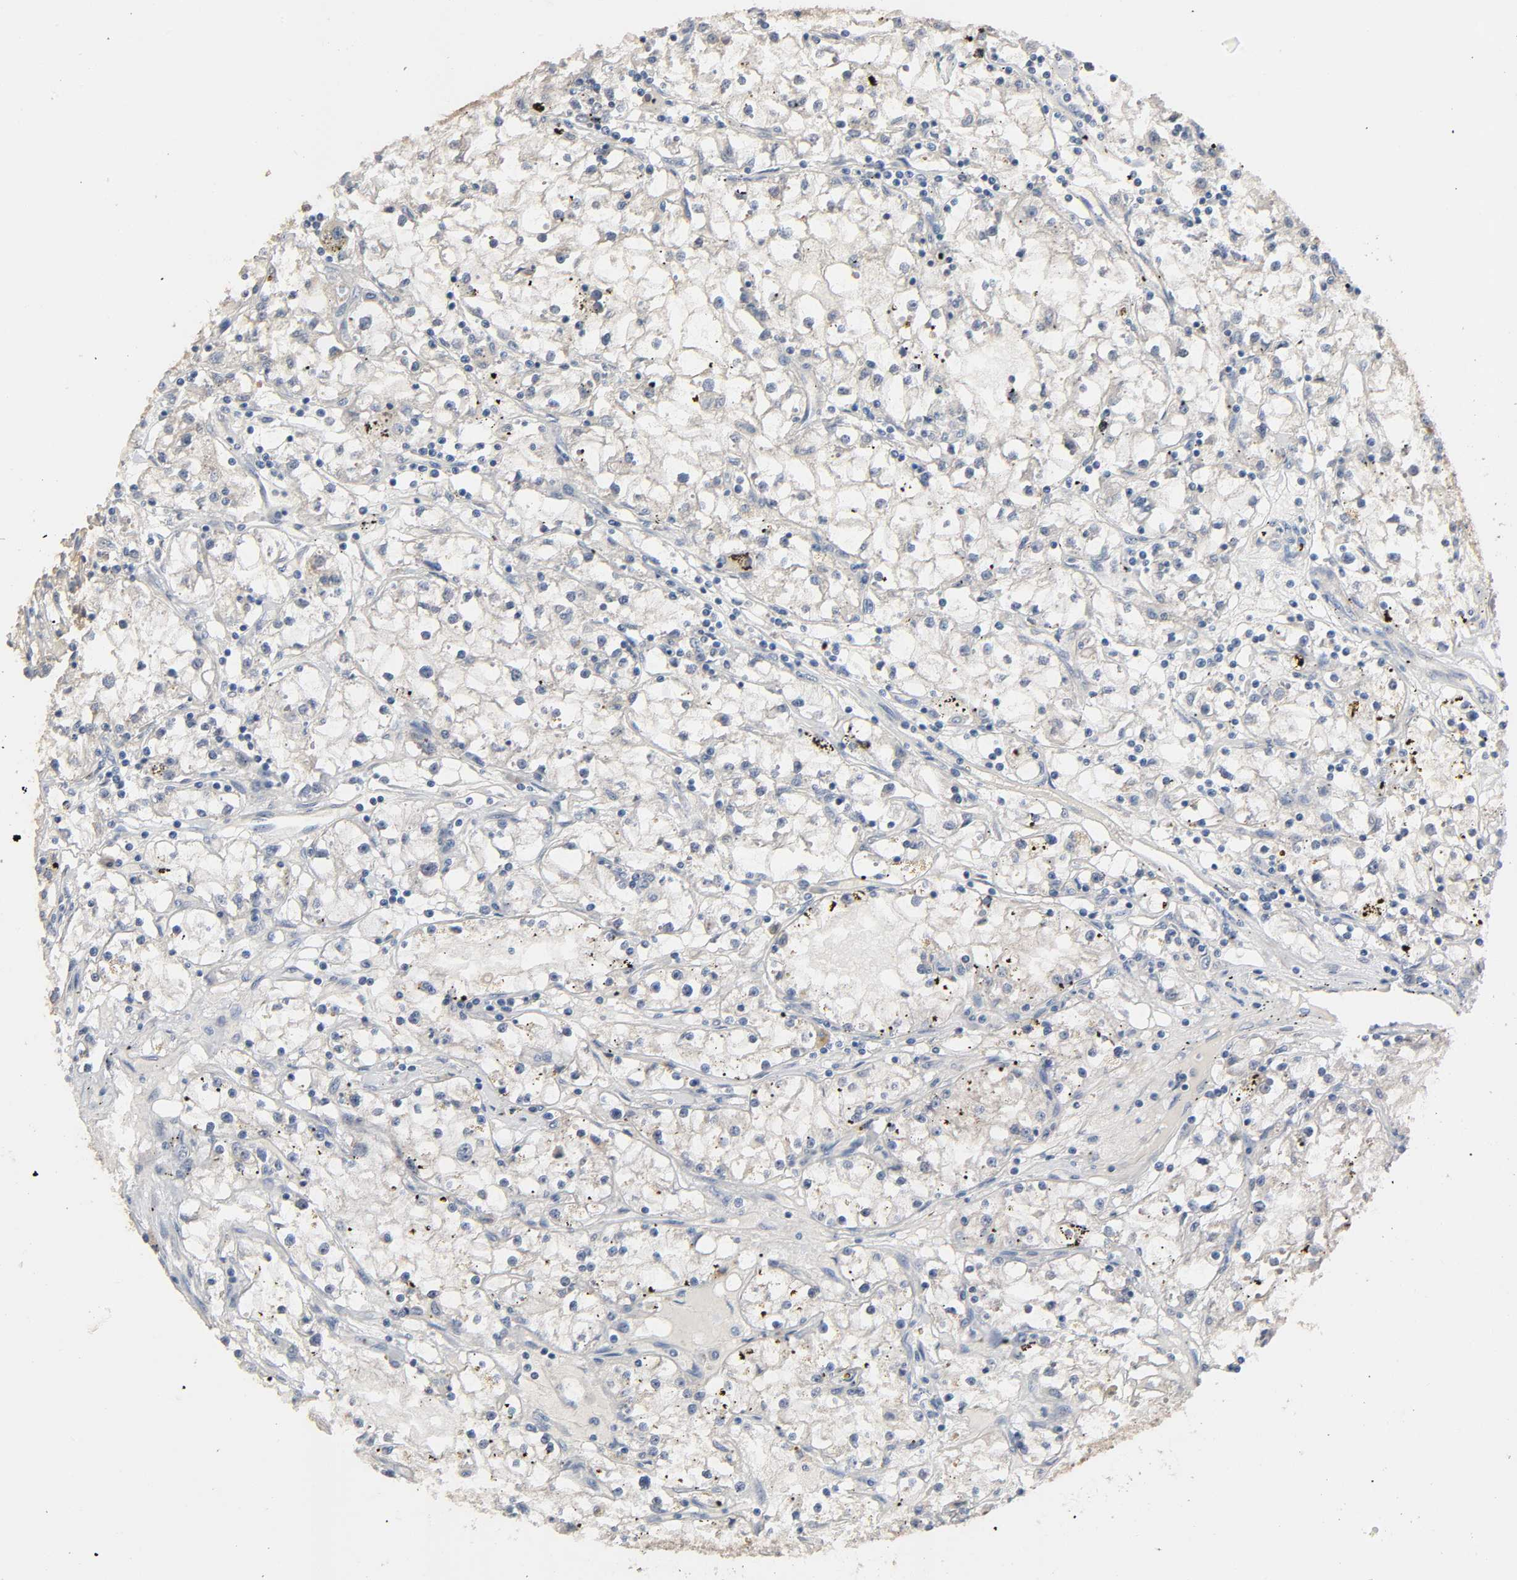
{"staining": {"intensity": "negative", "quantity": "none", "location": "none"}, "tissue": "renal cancer", "cell_type": "Tumor cells", "image_type": "cancer", "snomed": [{"axis": "morphology", "description": "Adenocarcinoma, NOS"}, {"axis": "topography", "description": "Kidney"}], "caption": "Immunohistochemistry of human adenocarcinoma (renal) shows no staining in tumor cells. Nuclei are stained in blue.", "gene": "MAGEA8", "patient": {"sex": "male", "age": 56}}